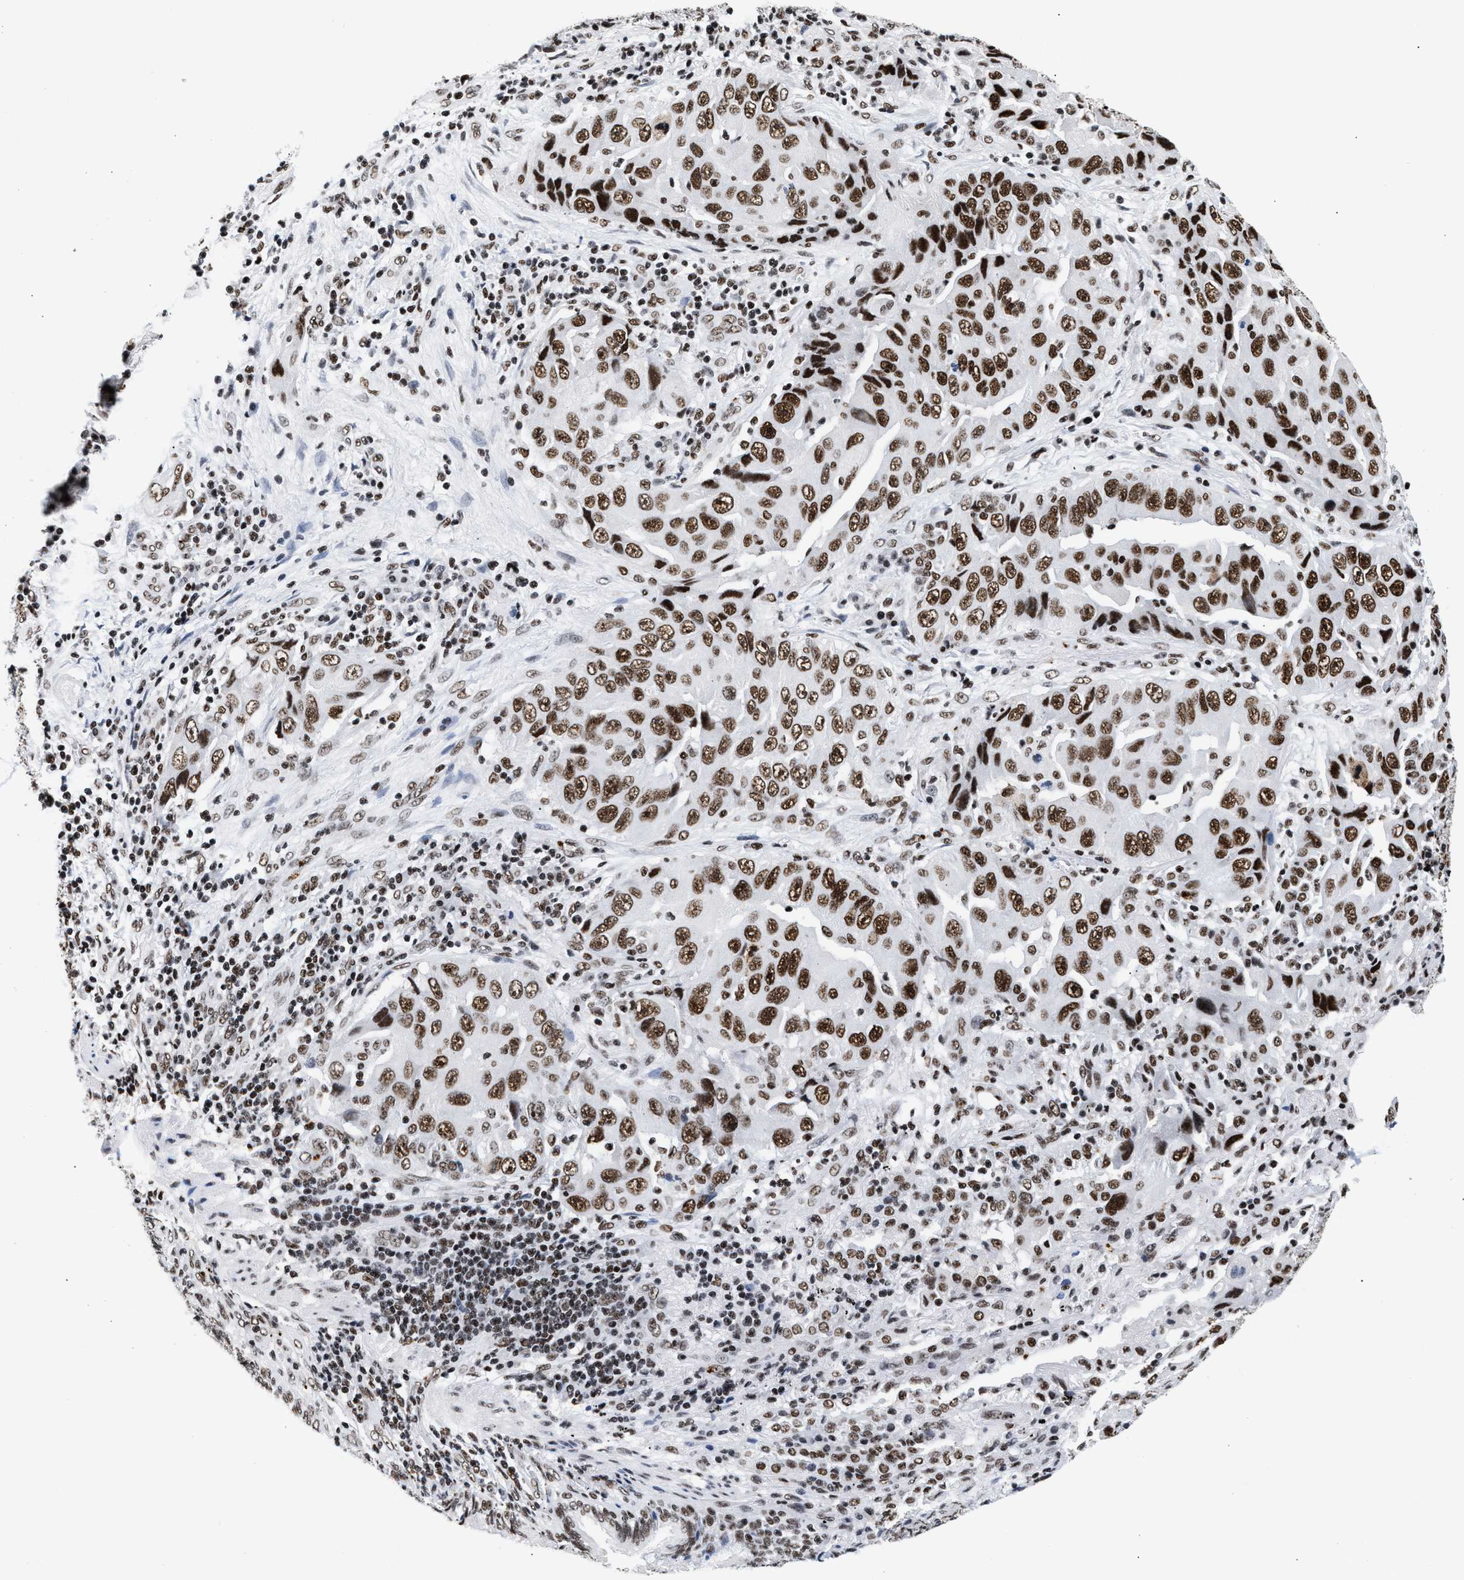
{"staining": {"intensity": "strong", "quantity": ">75%", "location": "nuclear"}, "tissue": "lung cancer", "cell_type": "Tumor cells", "image_type": "cancer", "snomed": [{"axis": "morphology", "description": "Adenocarcinoma, NOS"}, {"axis": "topography", "description": "Lung"}], "caption": "IHC photomicrograph of neoplastic tissue: human lung cancer (adenocarcinoma) stained using immunohistochemistry (IHC) demonstrates high levels of strong protein expression localized specifically in the nuclear of tumor cells, appearing as a nuclear brown color.", "gene": "RAD21", "patient": {"sex": "female", "age": 65}}